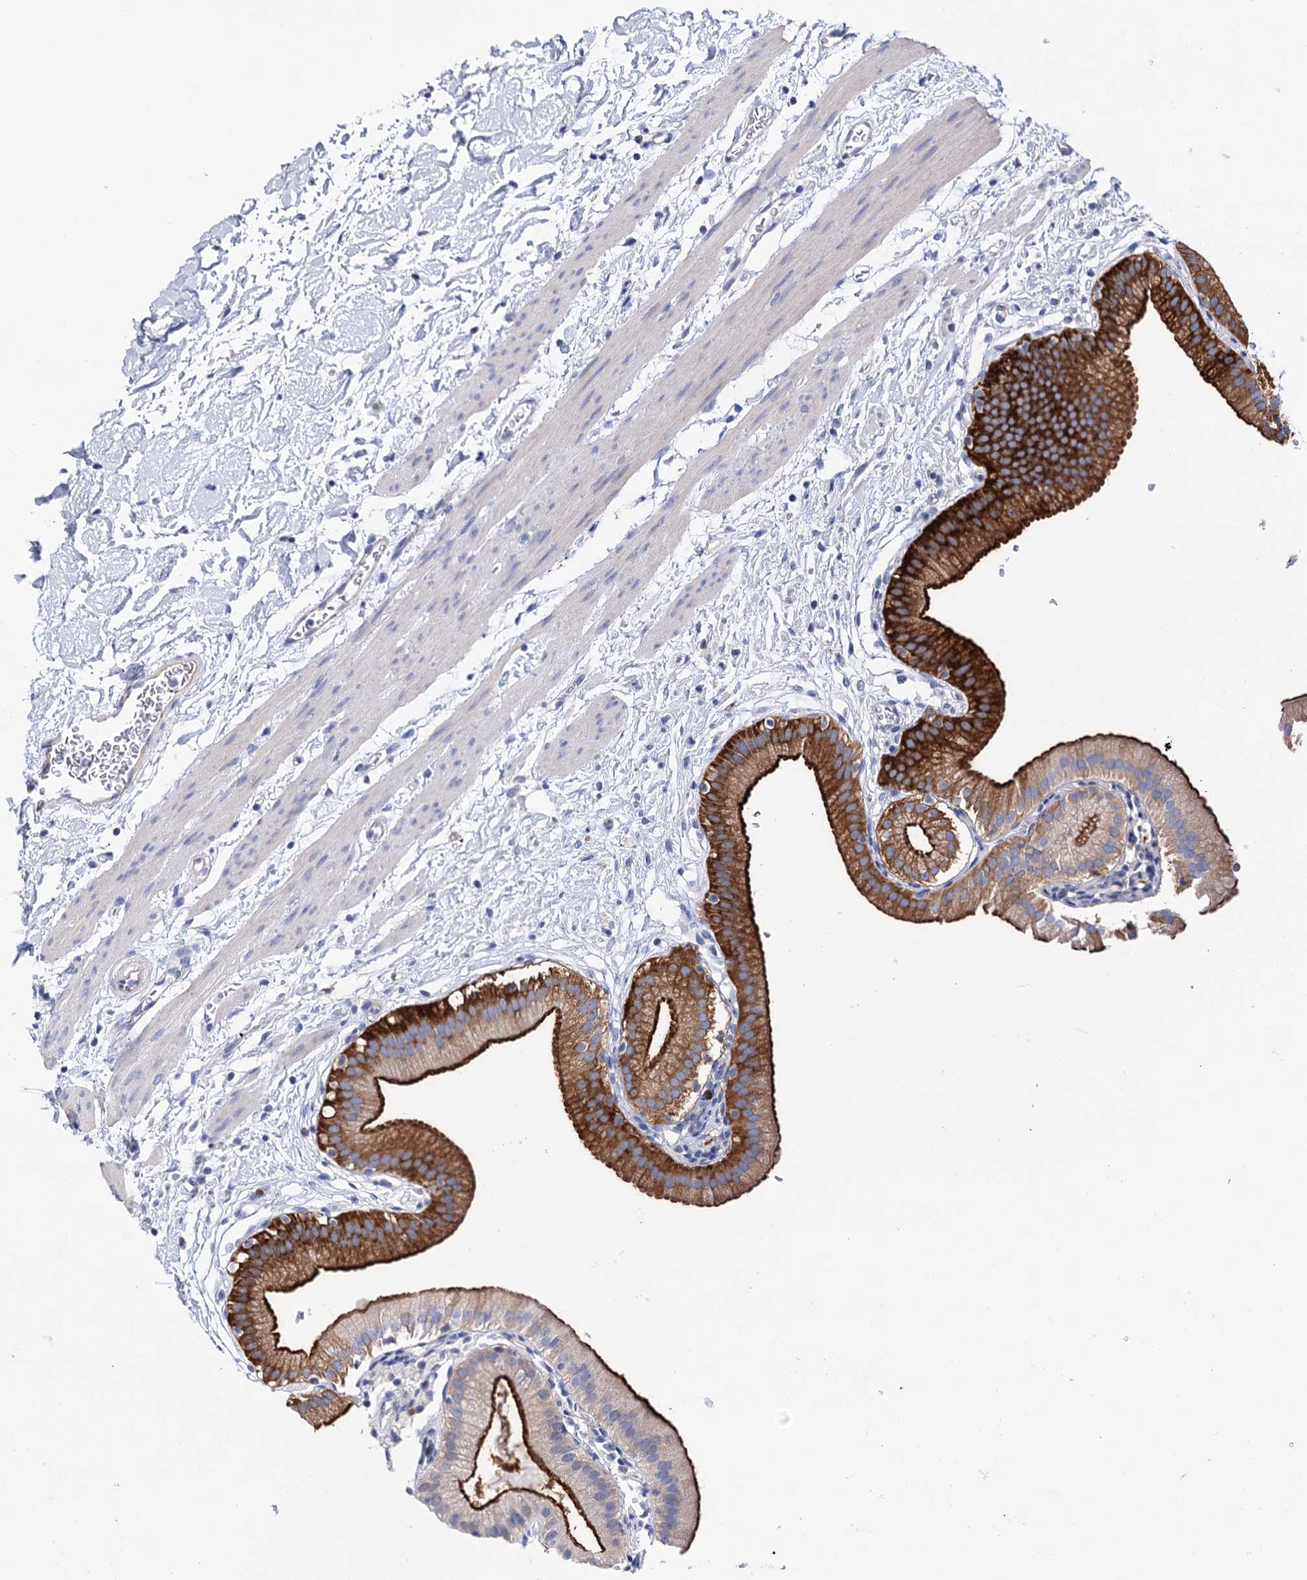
{"staining": {"intensity": "strong", "quantity": ">75%", "location": "cytoplasmic/membranous"}, "tissue": "gallbladder", "cell_type": "Glandular cells", "image_type": "normal", "snomed": [{"axis": "morphology", "description": "Normal tissue, NOS"}, {"axis": "topography", "description": "Gallbladder"}], "caption": "The immunohistochemical stain highlights strong cytoplasmic/membranous expression in glandular cells of benign gallbladder.", "gene": "BBS4", "patient": {"sex": "male", "age": 55}}